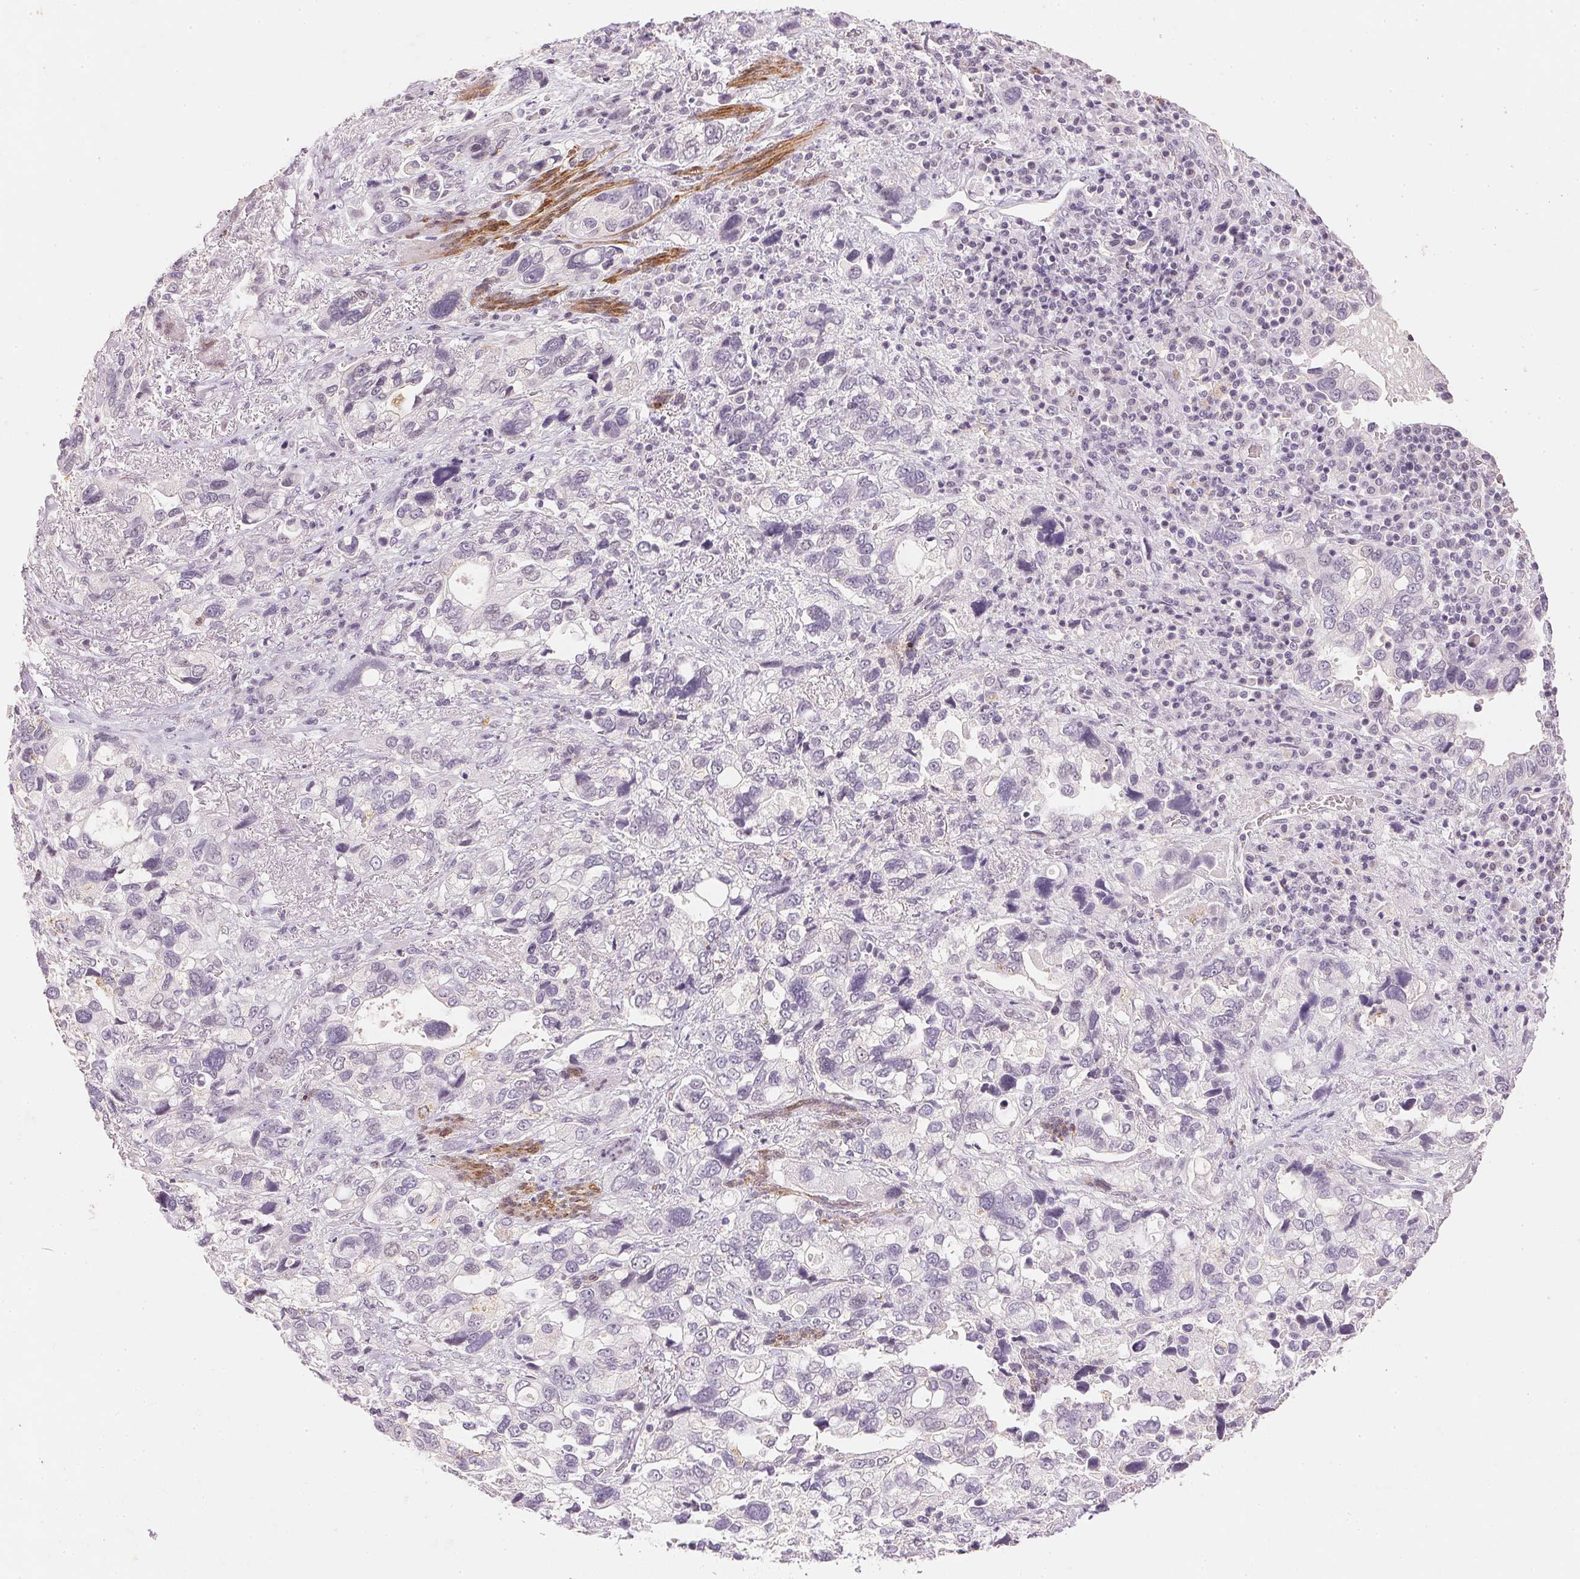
{"staining": {"intensity": "negative", "quantity": "none", "location": "none"}, "tissue": "stomach cancer", "cell_type": "Tumor cells", "image_type": "cancer", "snomed": [{"axis": "morphology", "description": "Adenocarcinoma, NOS"}, {"axis": "topography", "description": "Stomach, upper"}], "caption": "The micrograph shows no staining of tumor cells in stomach cancer.", "gene": "SMTN", "patient": {"sex": "female", "age": 81}}